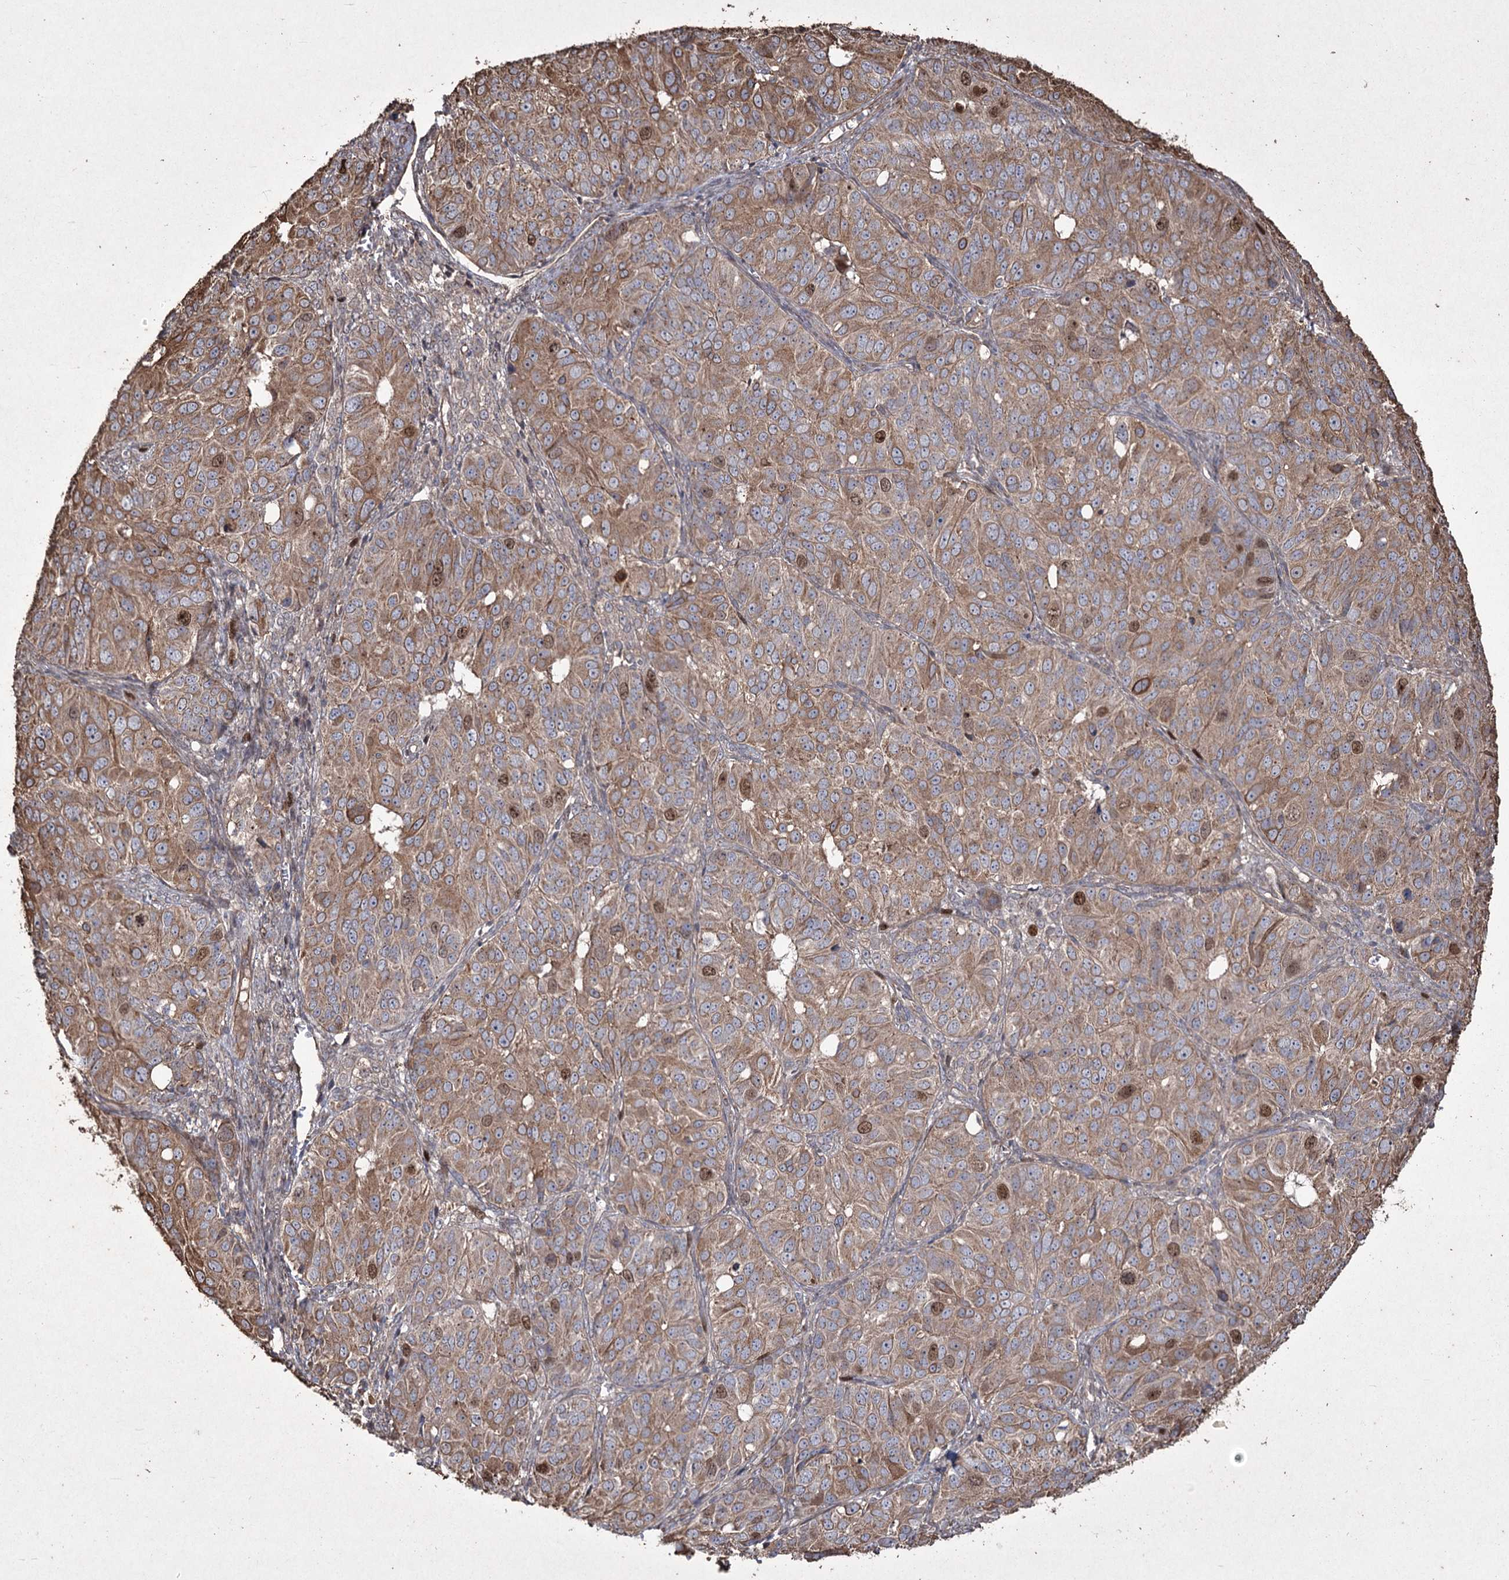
{"staining": {"intensity": "moderate", "quantity": ">75%", "location": "cytoplasmic/membranous,nuclear"}, "tissue": "ovarian cancer", "cell_type": "Tumor cells", "image_type": "cancer", "snomed": [{"axis": "morphology", "description": "Carcinoma, endometroid"}, {"axis": "topography", "description": "Ovary"}], "caption": "The immunohistochemical stain highlights moderate cytoplasmic/membranous and nuclear expression in tumor cells of ovarian cancer (endometroid carcinoma) tissue.", "gene": "PRC1", "patient": {"sex": "female", "age": 51}}